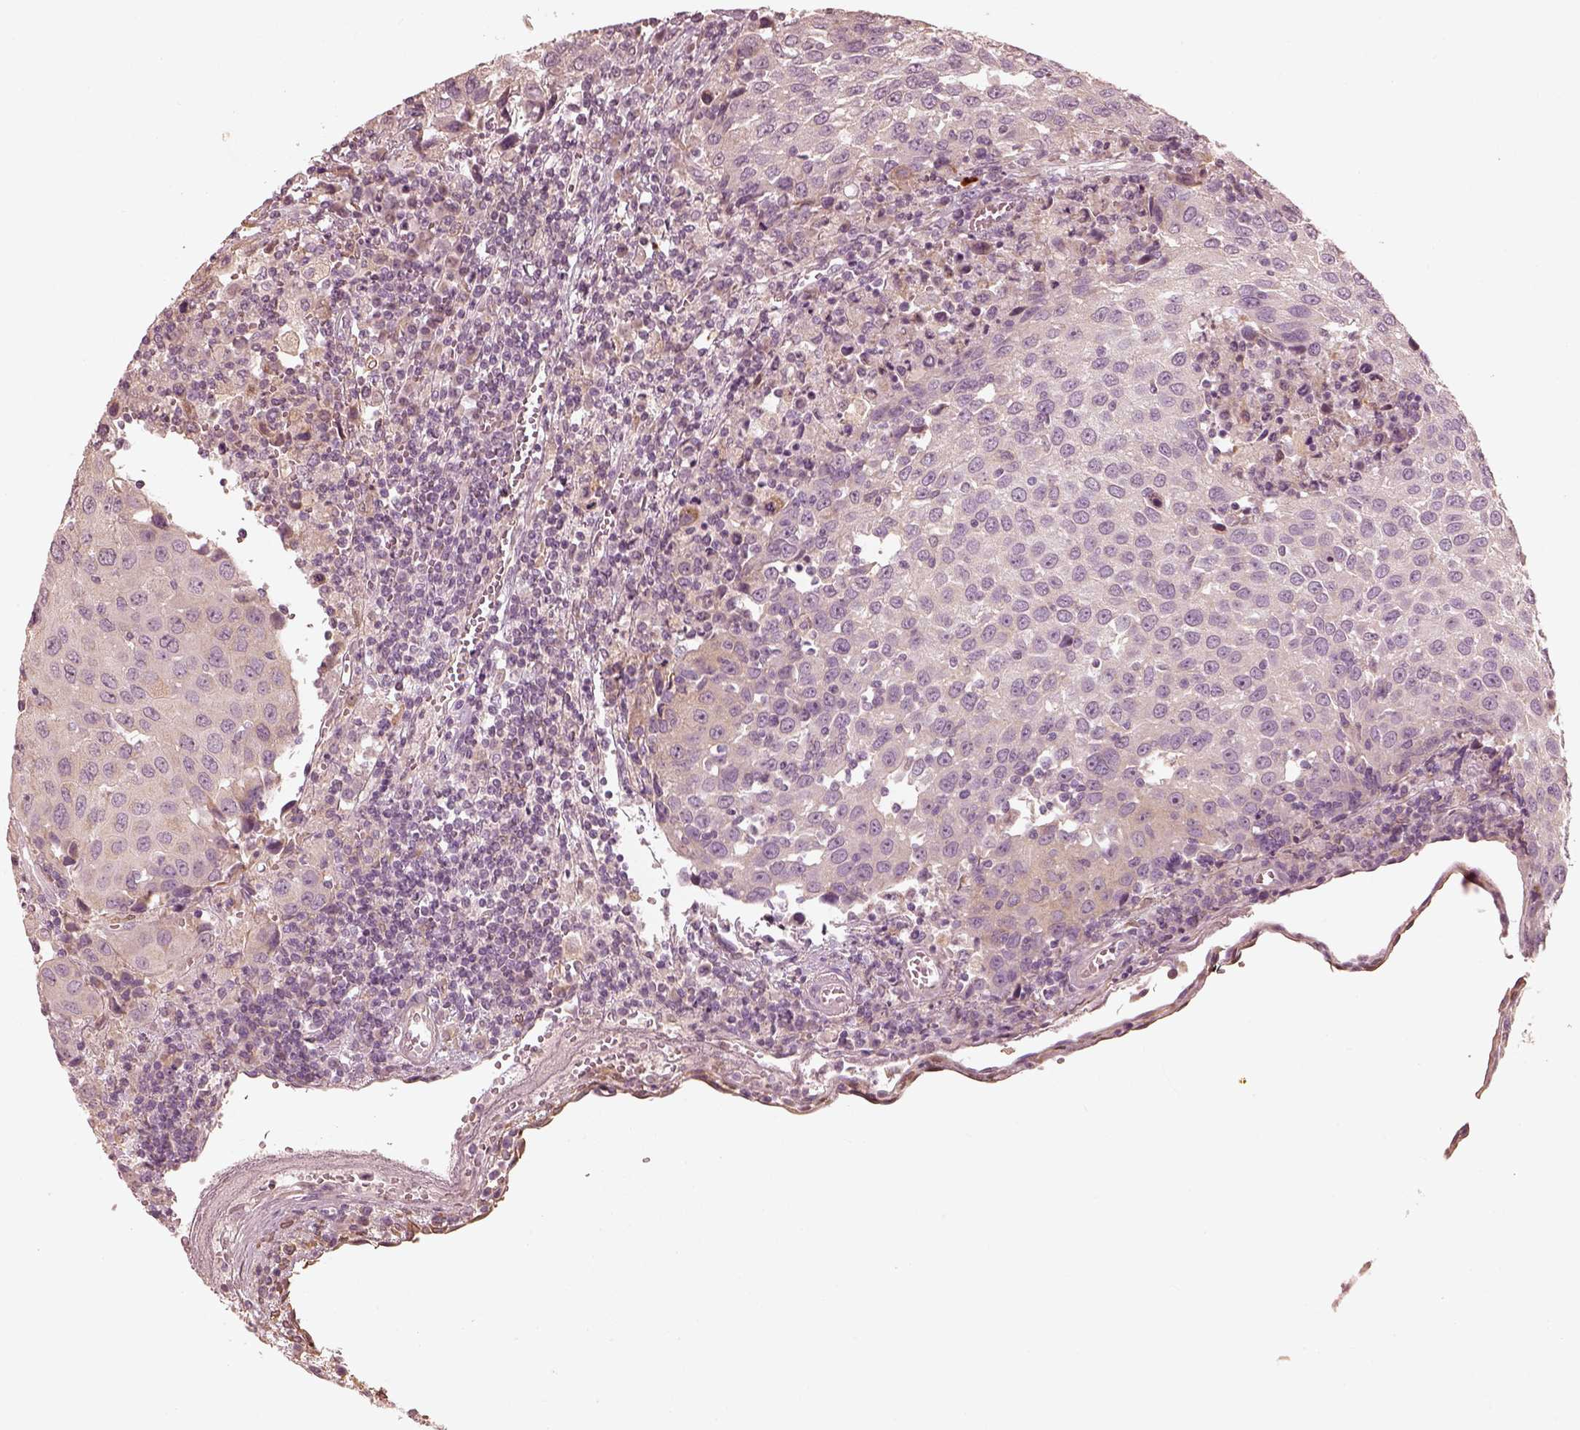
{"staining": {"intensity": "negative", "quantity": "none", "location": "none"}, "tissue": "urothelial cancer", "cell_type": "Tumor cells", "image_type": "cancer", "snomed": [{"axis": "morphology", "description": "Urothelial carcinoma, High grade"}, {"axis": "topography", "description": "Urinary bladder"}], "caption": "This is an IHC image of urothelial cancer. There is no staining in tumor cells.", "gene": "WLS", "patient": {"sex": "female", "age": 85}}